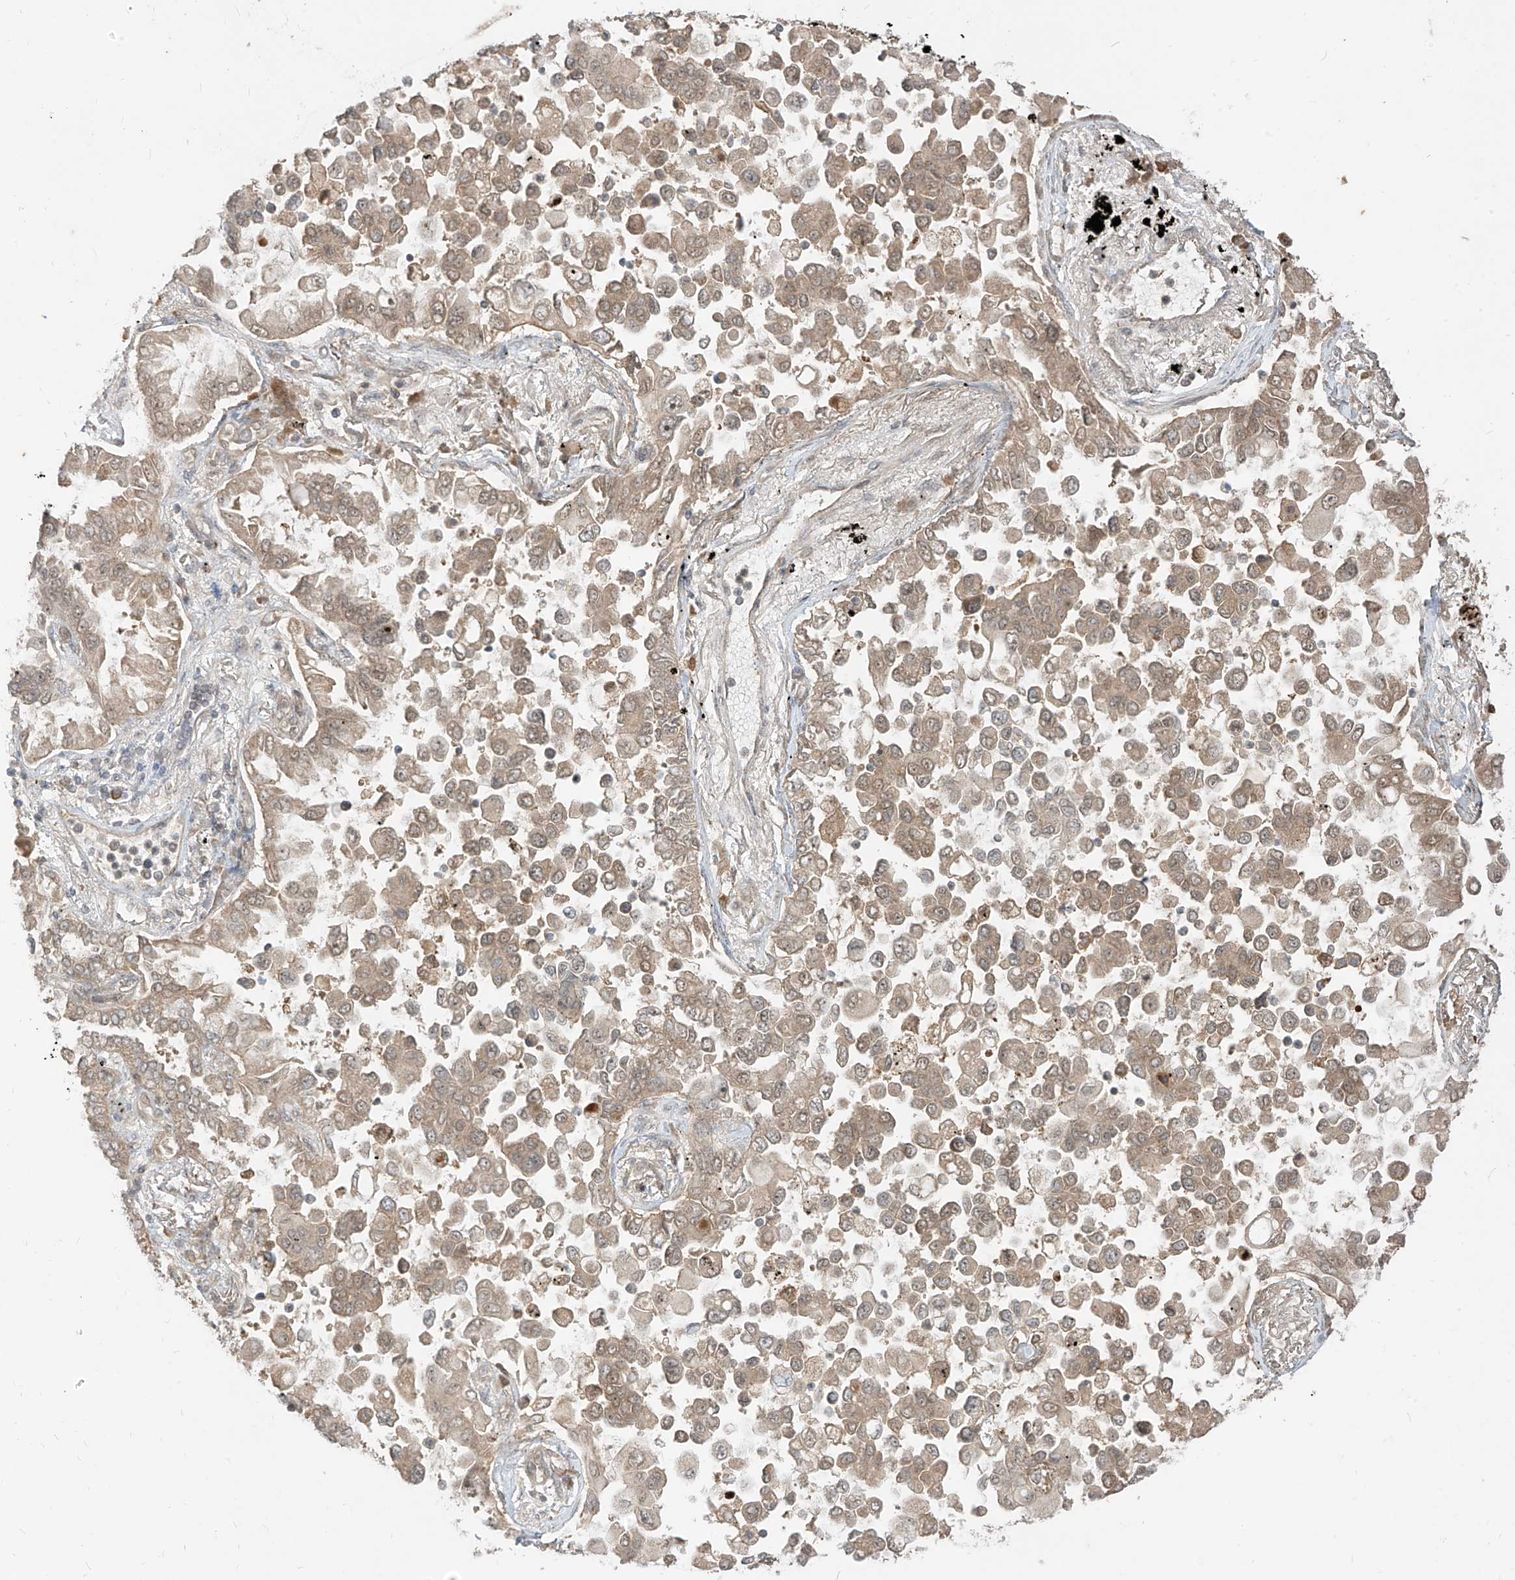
{"staining": {"intensity": "weak", "quantity": ">75%", "location": "cytoplasmic/membranous"}, "tissue": "lung cancer", "cell_type": "Tumor cells", "image_type": "cancer", "snomed": [{"axis": "morphology", "description": "Adenocarcinoma, NOS"}, {"axis": "topography", "description": "Lung"}], "caption": "Human adenocarcinoma (lung) stained with a protein marker exhibits weak staining in tumor cells.", "gene": "LCOR", "patient": {"sex": "female", "age": 67}}